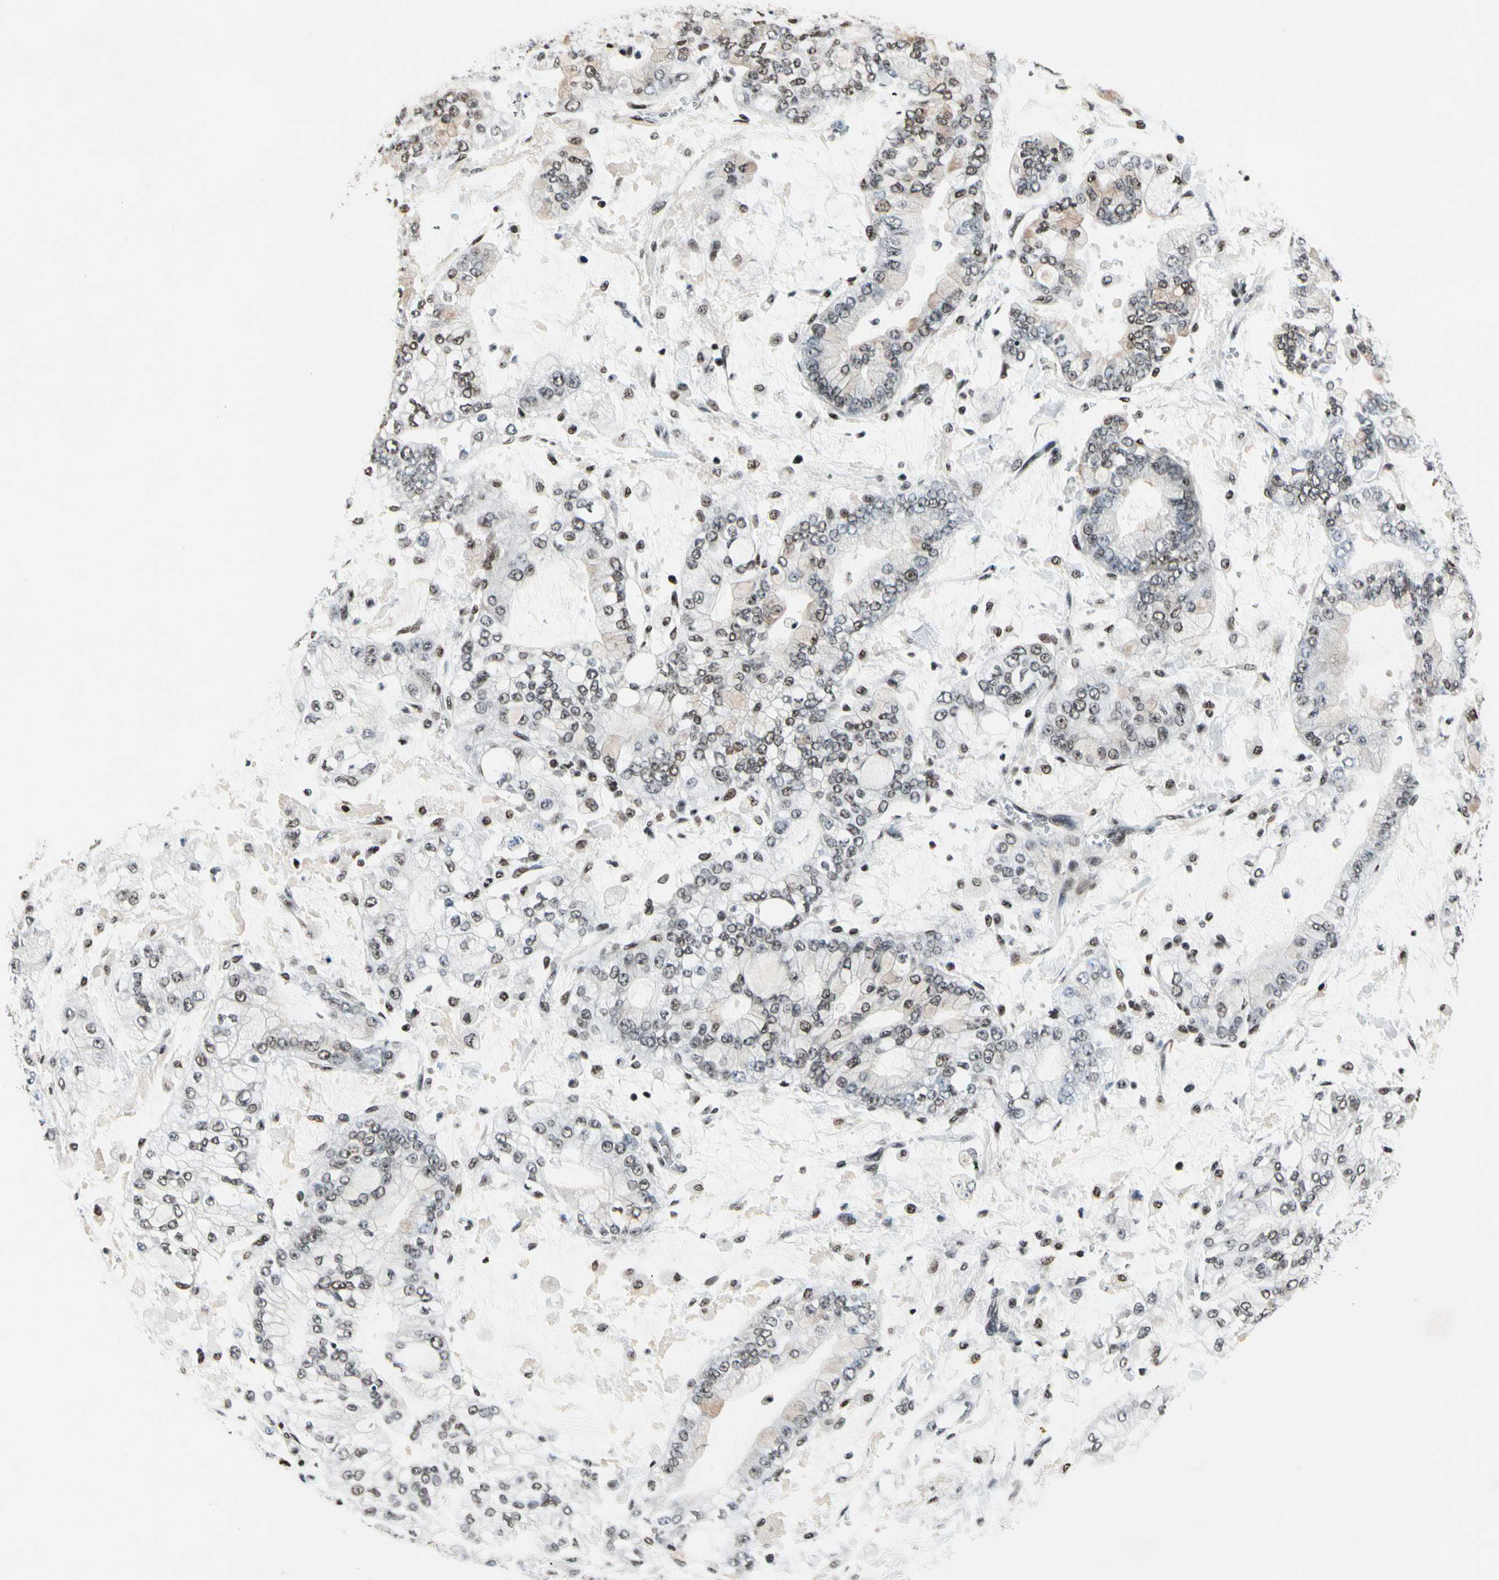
{"staining": {"intensity": "moderate", "quantity": "25%-75%", "location": "nuclear"}, "tissue": "stomach cancer", "cell_type": "Tumor cells", "image_type": "cancer", "snomed": [{"axis": "morphology", "description": "Normal tissue, NOS"}, {"axis": "morphology", "description": "Adenocarcinoma, NOS"}, {"axis": "topography", "description": "Stomach, upper"}, {"axis": "topography", "description": "Stomach"}], "caption": "Human stomach adenocarcinoma stained for a protein (brown) displays moderate nuclear positive positivity in approximately 25%-75% of tumor cells.", "gene": "RECQL", "patient": {"sex": "male", "age": 76}}